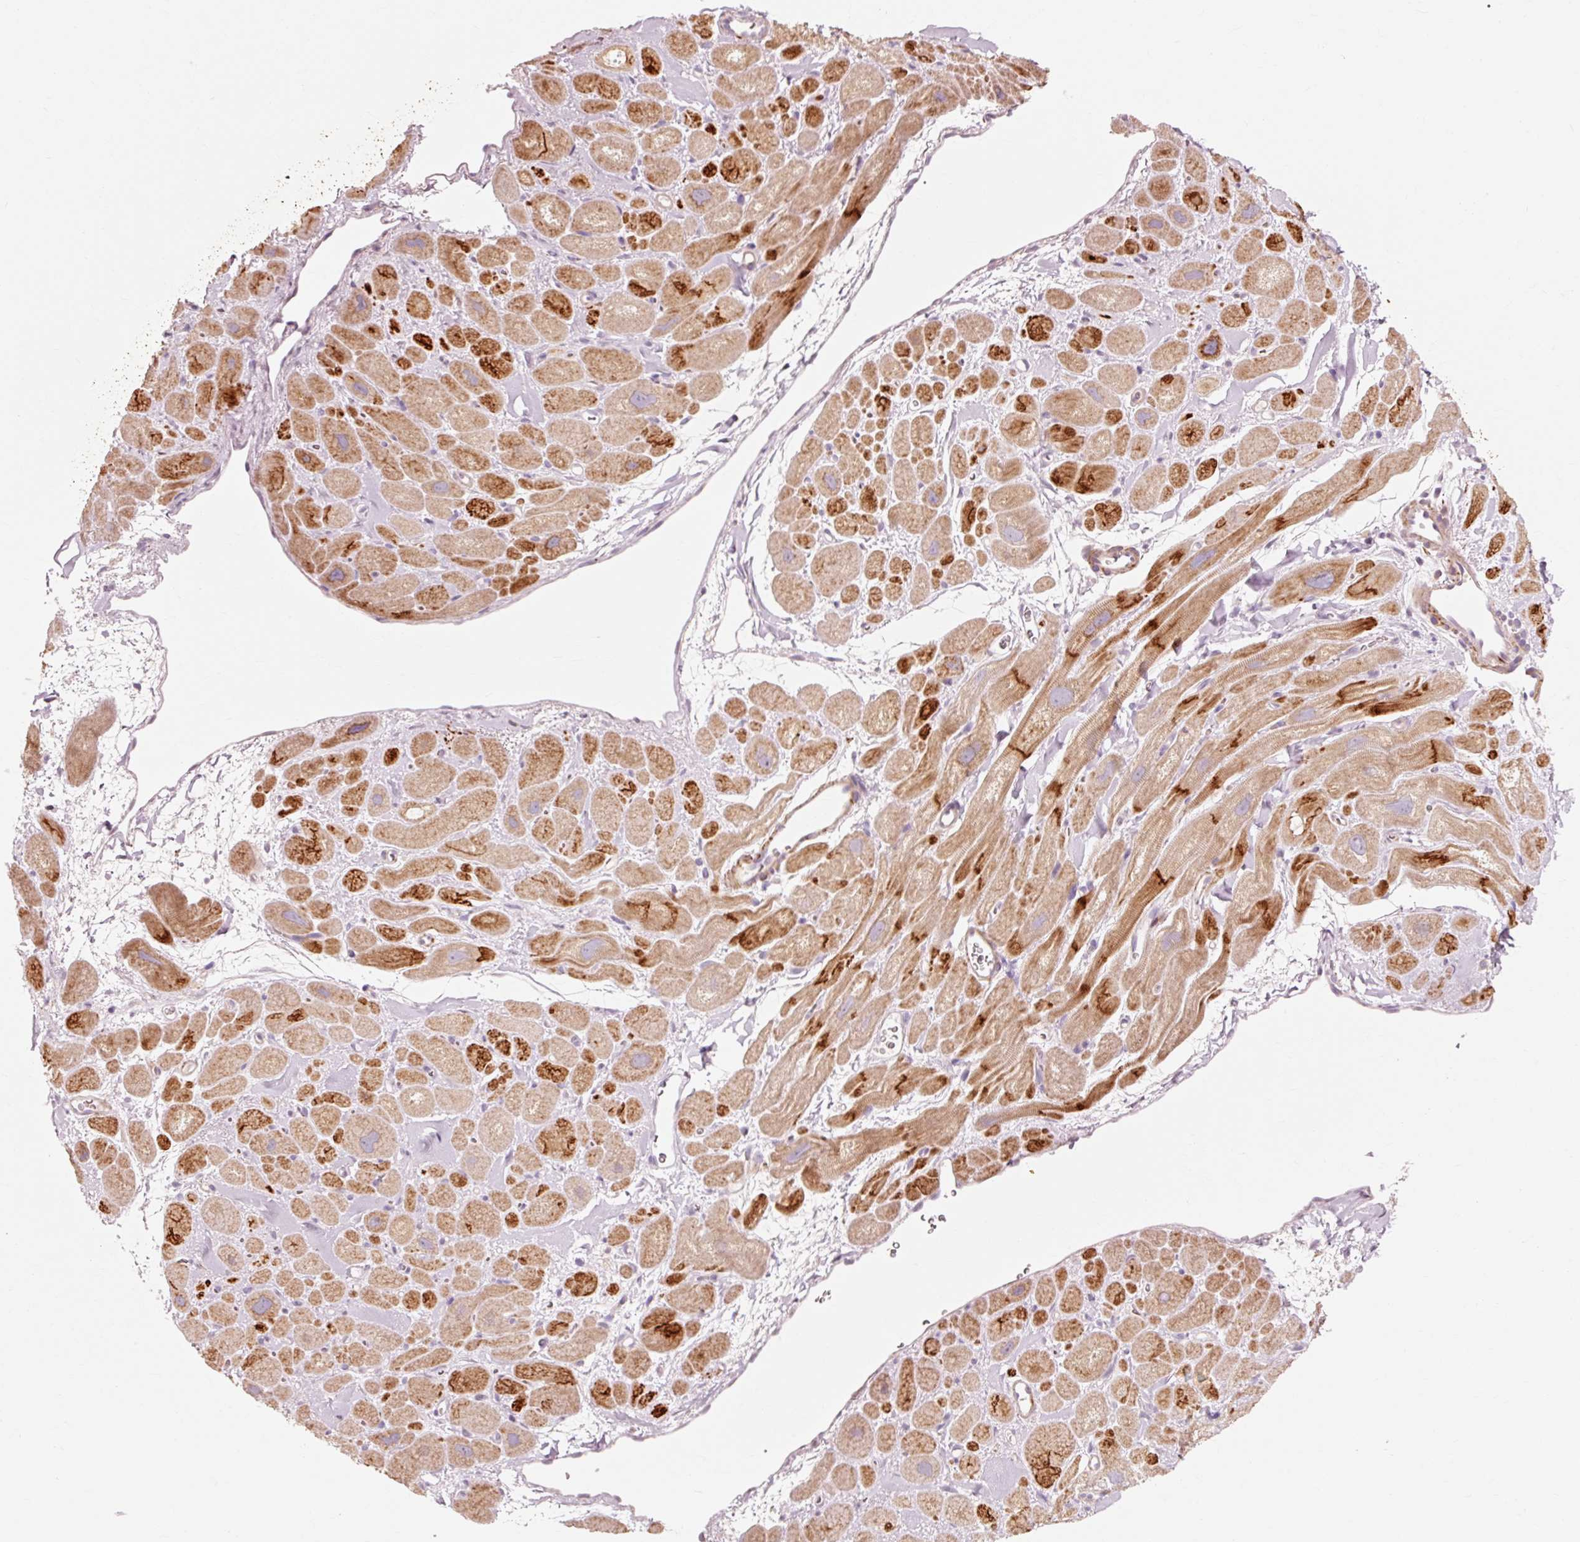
{"staining": {"intensity": "moderate", "quantity": ">75%", "location": "cytoplasmic/membranous"}, "tissue": "heart muscle", "cell_type": "Cardiomyocytes", "image_type": "normal", "snomed": [{"axis": "morphology", "description": "Normal tissue, NOS"}, {"axis": "topography", "description": "Heart"}], "caption": "Protein staining of normal heart muscle demonstrates moderate cytoplasmic/membranous staining in about >75% of cardiomyocytes.", "gene": "TRIM73", "patient": {"sex": "male", "age": 49}}